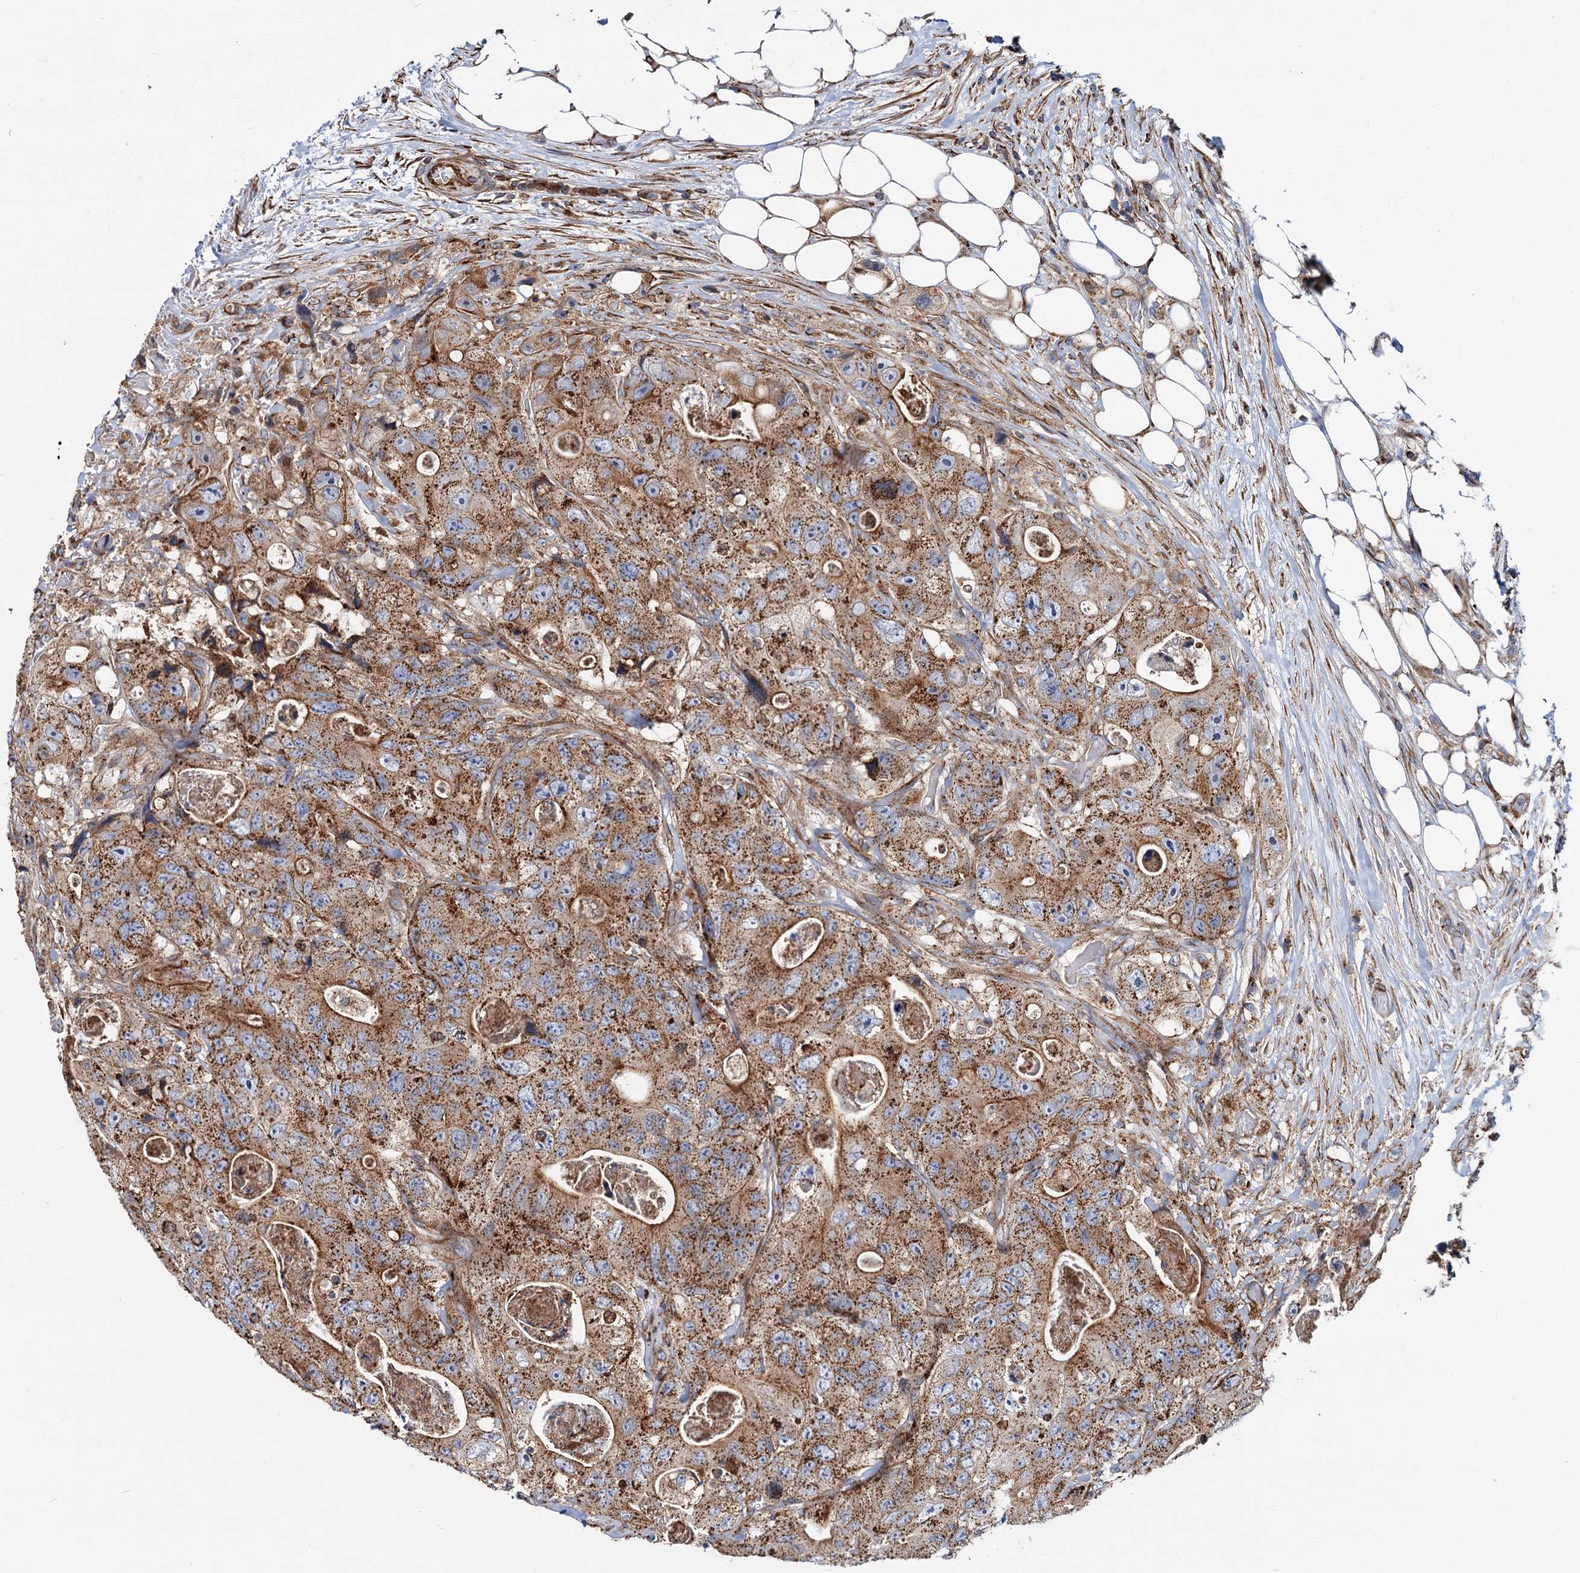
{"staining": {"intensity": "moderate", "quantity": ">75%", "location": "cytoplasmic/membranous"}, "tissue": "colorectal cancer", "cell_type": "Tumor cells", "image_type": "cancer", "snomed": [{"axis": "morphology", "description": "Adenocarcinoma, NOS"}, {"axis": "topography", "description": "Colon"}], "caption": "This histopathology image shows immunohistochemistry staining of human colorectal cancer (adenocarcinoma), with medium moderate cytoplasmic/membranous positivity in approximately >75% of tumor cells.", "gene": "PSEN1", "patient": {"sex": "female", "age": 46}}